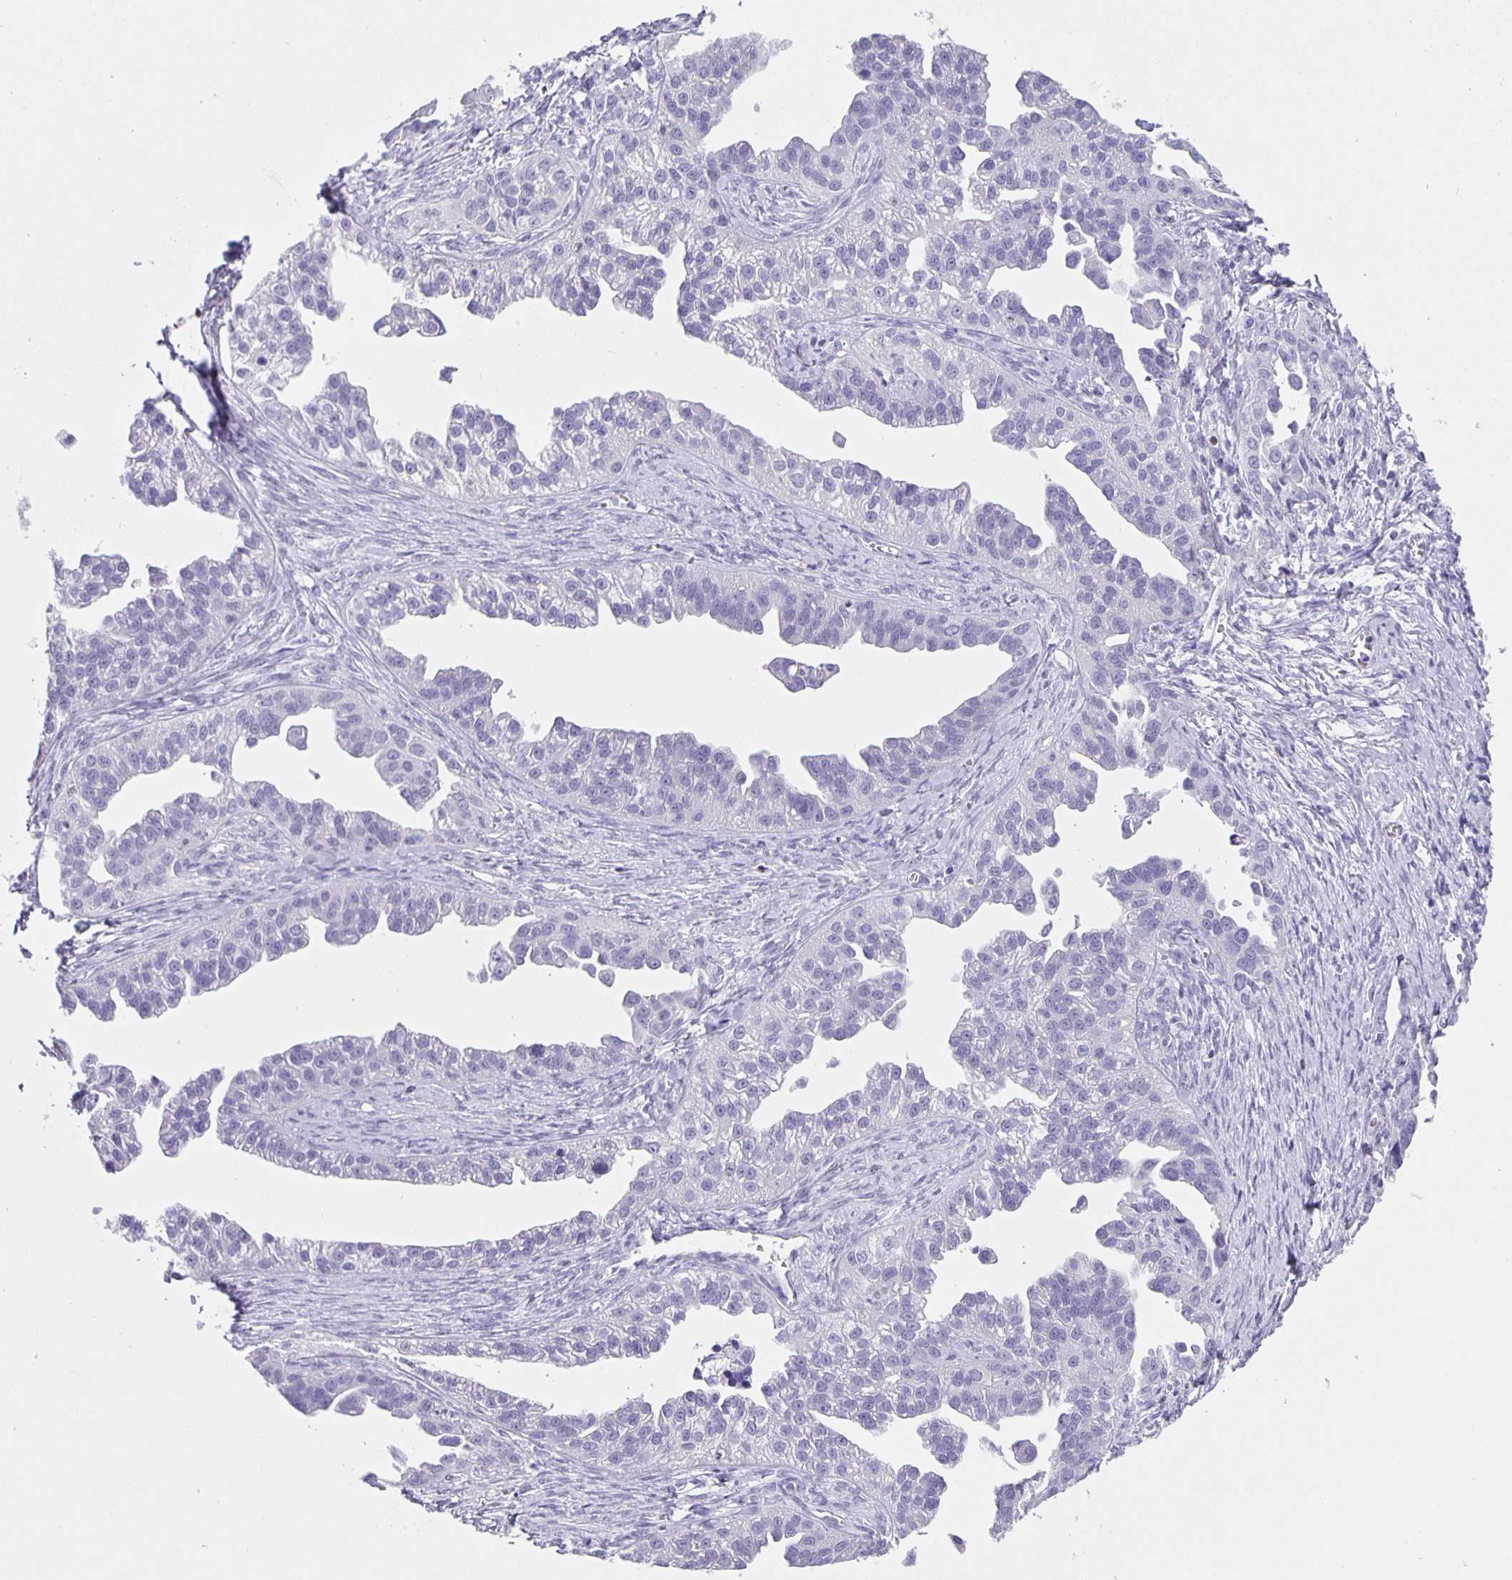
{"staining": {"intensity": "negative", "quantity": "none", "location": "none"}, "tissue": "ovarian cancer", "cell_type": "Tumor cells", "image_type": "cancer", "snomed": [{"axis": "morphology", "description": "Cystadenocarcinoma, serous, NOS"}, {"axis": "topography", "description": "Ovary"}], "caption": "This histopathology image is of ovarian cancer (serous cystadenocarcinoma) stained with immunohistochemistry to label a protein in brown with the nuclei are counter-stained blue. There is no positivity in tumor cells.", "gene": "SATB2", "patient": {"sex": "female", "age": 75}}